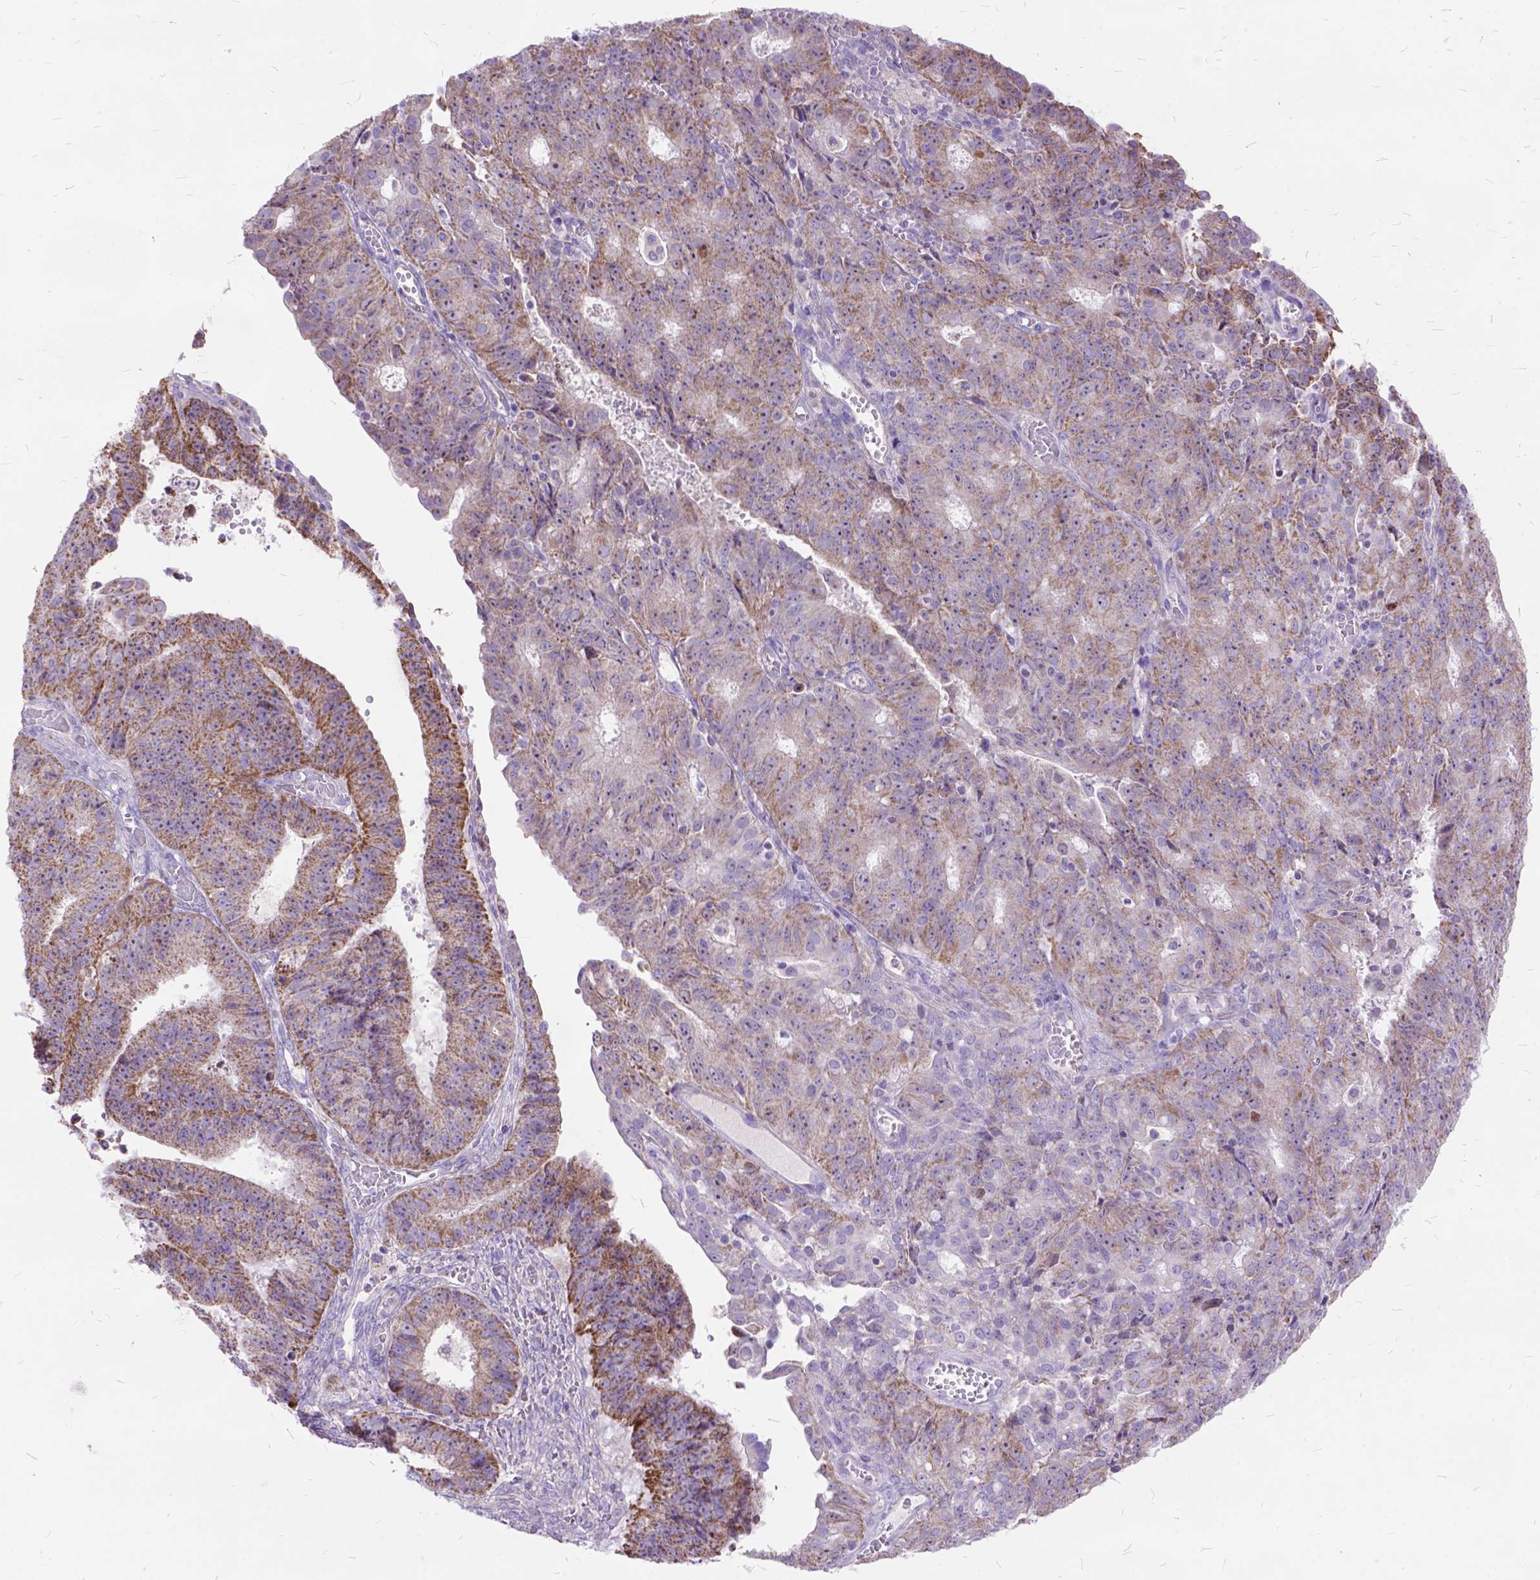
{"staining": {"intensity": "moderate", "quantity": ">75%", "location": "cytoplasmic/membranous"}, "tissue": "ovarian cancer", "cell_type": "Tumor cells", "image_type": "cancer", "snomed": [{"axis": "morphology", "description": "Carcinoma, endometroid"}, {"axis": "topography", "description": "Ovary"}], "caption": "This photomicrograph exhibits IHC staining of ovarian cancer, with medium moderate cytoplasmic/membranous positivity in approximately >75% of tumor cells.", "gene": "CTAG2", "patient": {"sex": "female", "age": 42}}